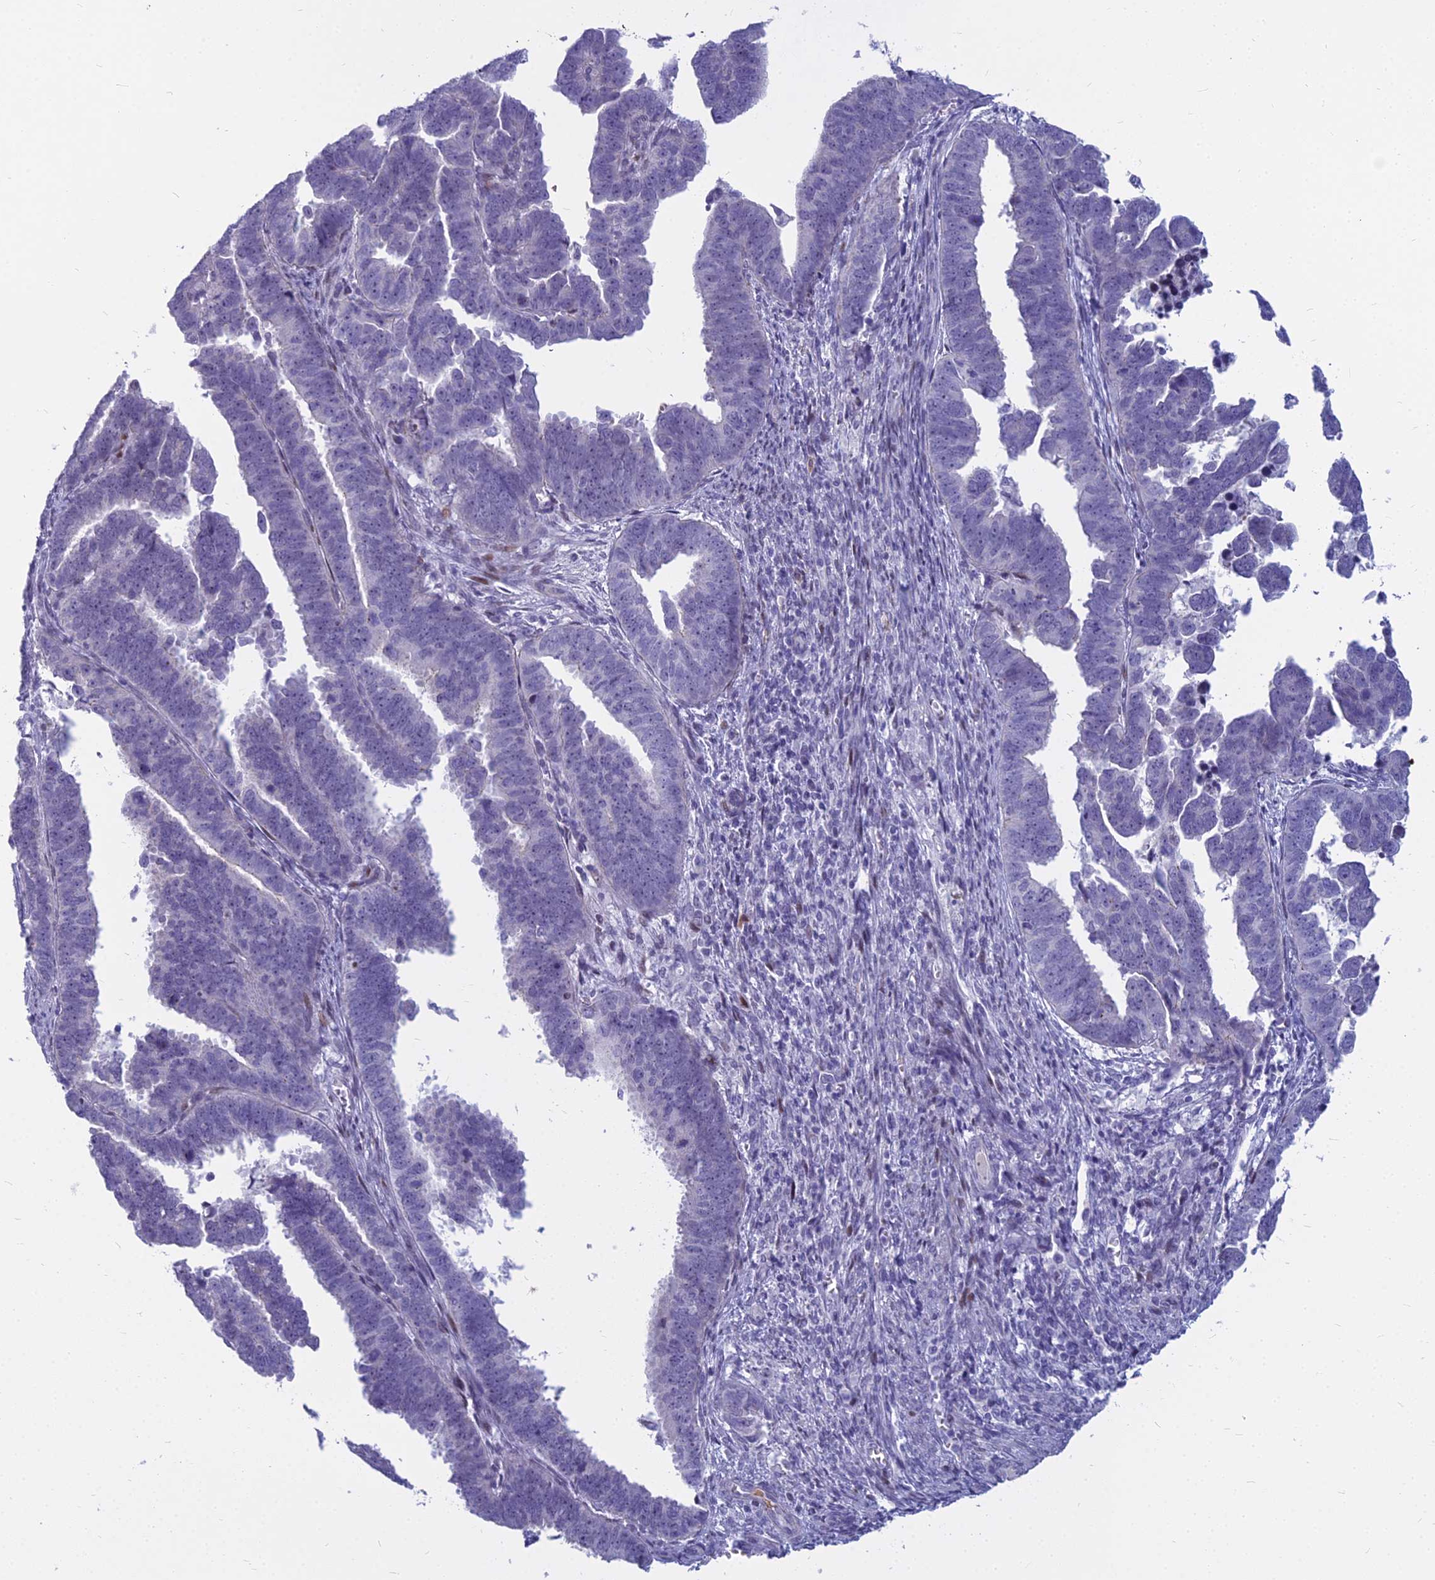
{"staining": {"intensity": "negative", "quantity": "none", "location": "none"}, "tissue": "endometrial cancer", "cell_type": "Tumor cells", "image_type": "cancer", "snomed": [{"axis": "morphology", "description": "Adenocarcinoma, NOS"}, {"axis": "topography", "description": "Endometrium"}], "caption": "Tumor cells show no significant protein positivity in endometrial adenocarcinoma.", "gene": "MYBPC2", "patient": {"sex": "female", "age": 75}}